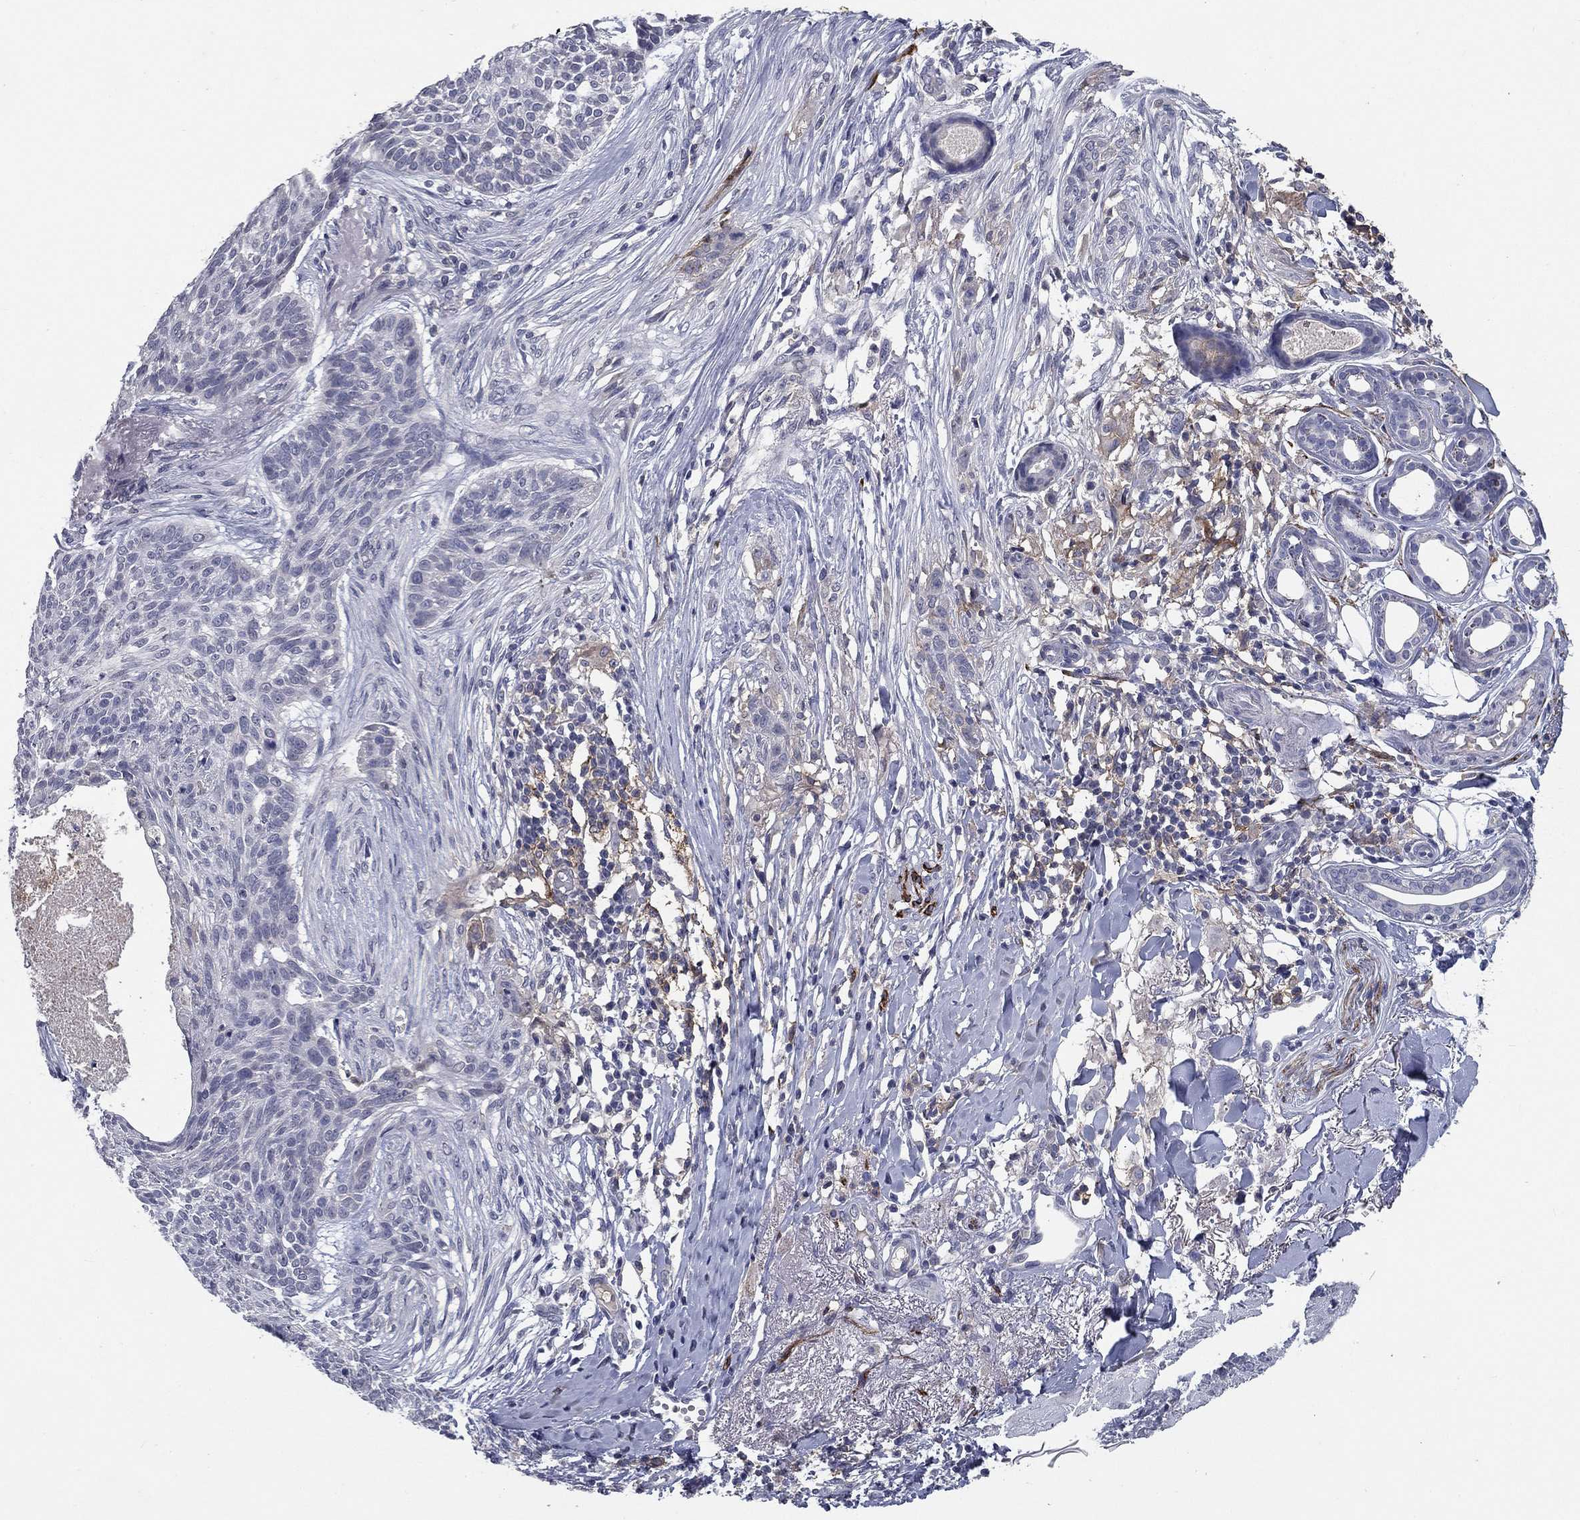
{"staining": {"intensity": "negative", "quantity": "none", "location": "none"}, "tissue": "skin cancer", "cell_type": "Tumor cells", "image_type": "cancer", "snomed": [{"axis": "morphology", "description": "Normal tissue, NOS"}, {"axis": "morphology", "description": "Basal cell carcinoma"}, {"axis": "topography", "description": "Skin"}], "caption": "There is no significant positivity in tumor cells of skin cancer.", "gene": "CD274", "patient": {"sex": "male", "age": 84}}